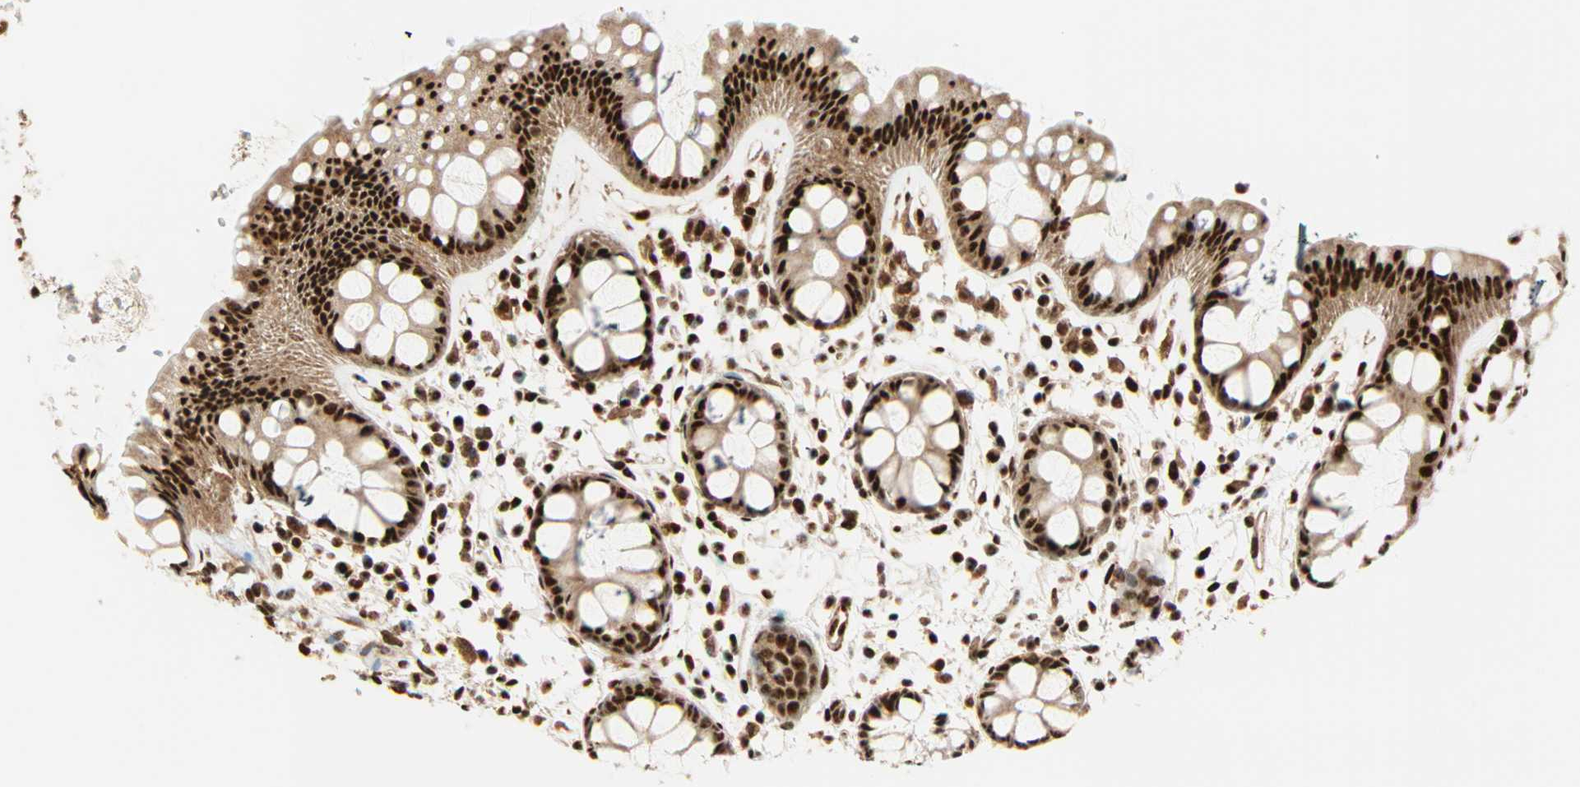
{"staining": {"intensity": "strong", "quantity": ">75%", "location": "cytoplasmic/membranous,nuclear"}, "tissue": "rectum", "cell_type": "Glandular cells", "image_type": "normal", "snomed": [{"axis": "morphology", "description": "Normal tissue, NOS"}, {"axis": "topography", "description": "Rectum"}], "caption": "Strong cytoplasmic/membranous,nuclear staining for a protein is identified in about >75% of glandular cells of normal rectum using immunohistochemistry (IHC).", "gene": "PNPLA6", "patient": {"sex": "female", "age": 66}}